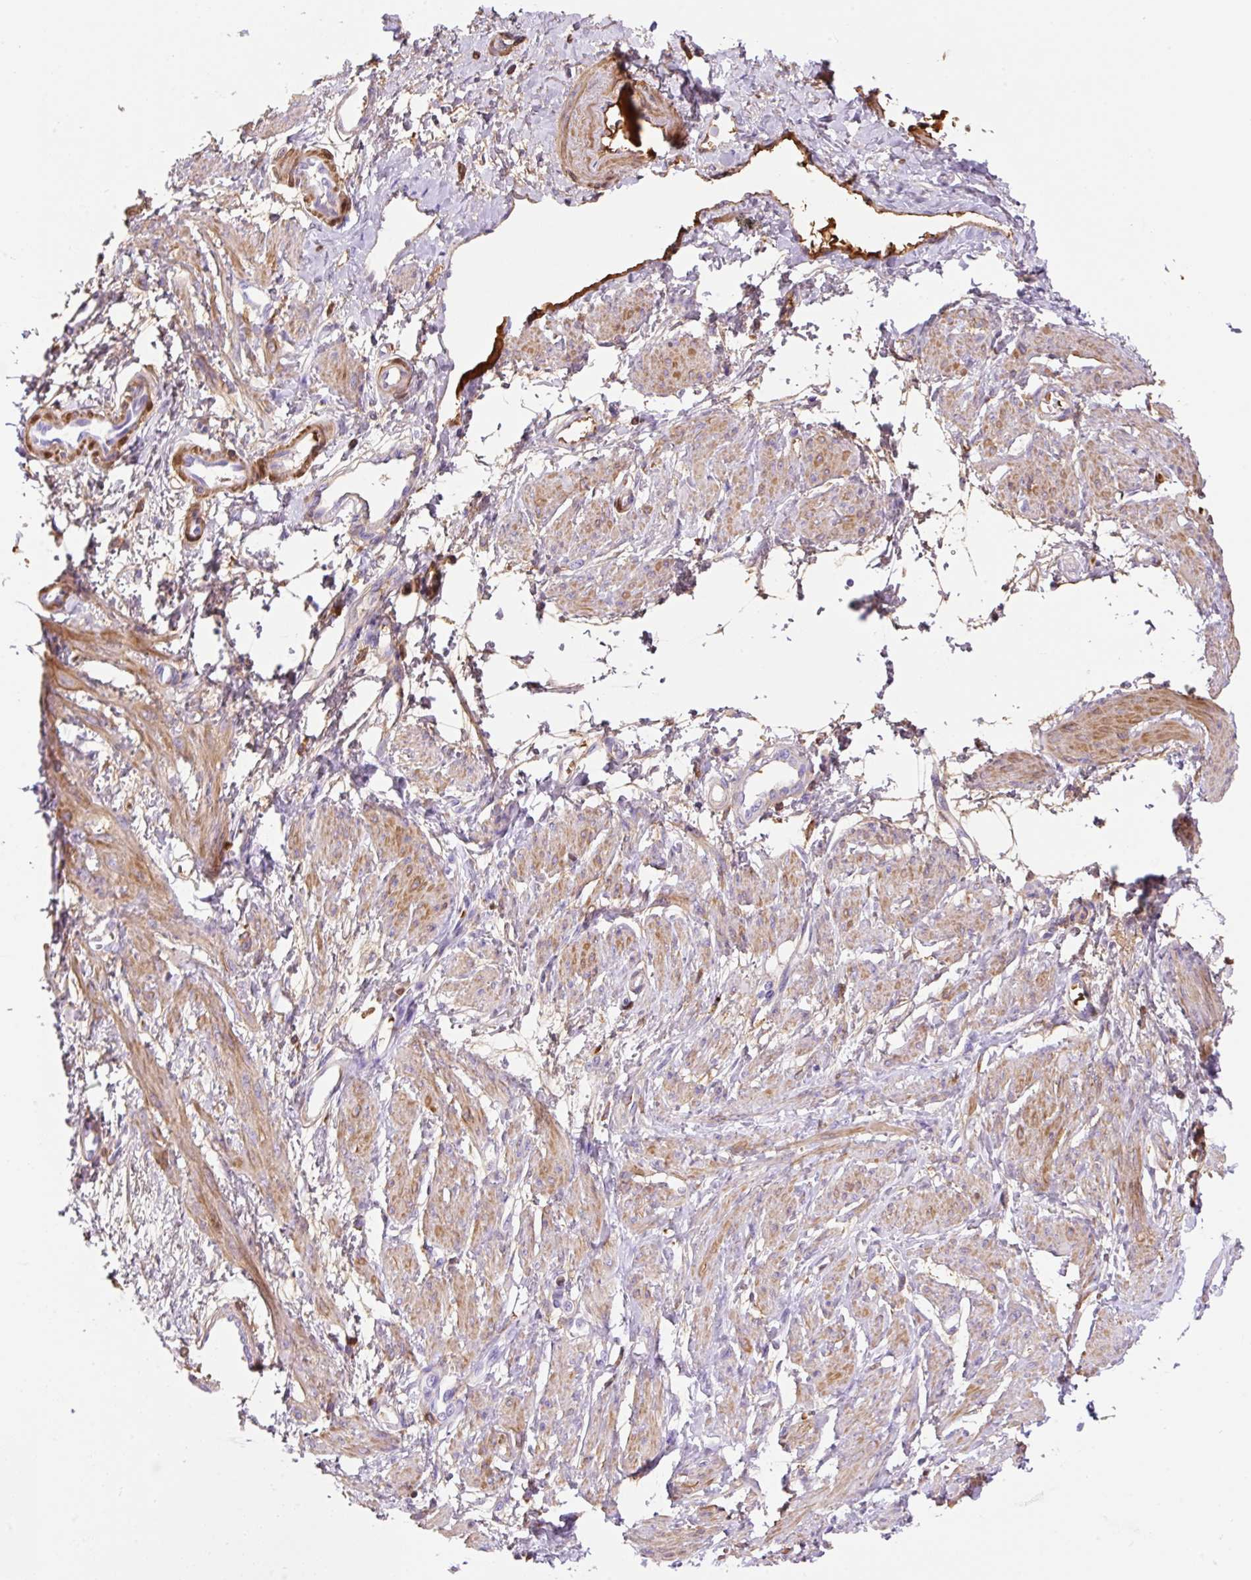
{"staining": {"intensity": "moderate", "quantity": "25%-75%", "location": "cytoplasmic/membranous"}, "tissue": "smooth muscle", "cell_type": "Smooth muscle cells", "image_type": "normal", "snomed": [{"axis": "morphology", "description": "Normal tissue, NOS"}, {"axis": "topography", "description": "Smooth muscle"}, {"axis": "topography", "description": "Uterus"}], "caption": "Immunohistochemical staining of unremarkable smooth muscle displays medium levels of moderate cytoplasmic/membranous staining in approximately 25%-75% of smooth muscle cells. The protein of interest is shown in brown color, while the nuclei are stained blue.", "gene": "TDRD15", "patient": {"sex": "female", "age": 39}}